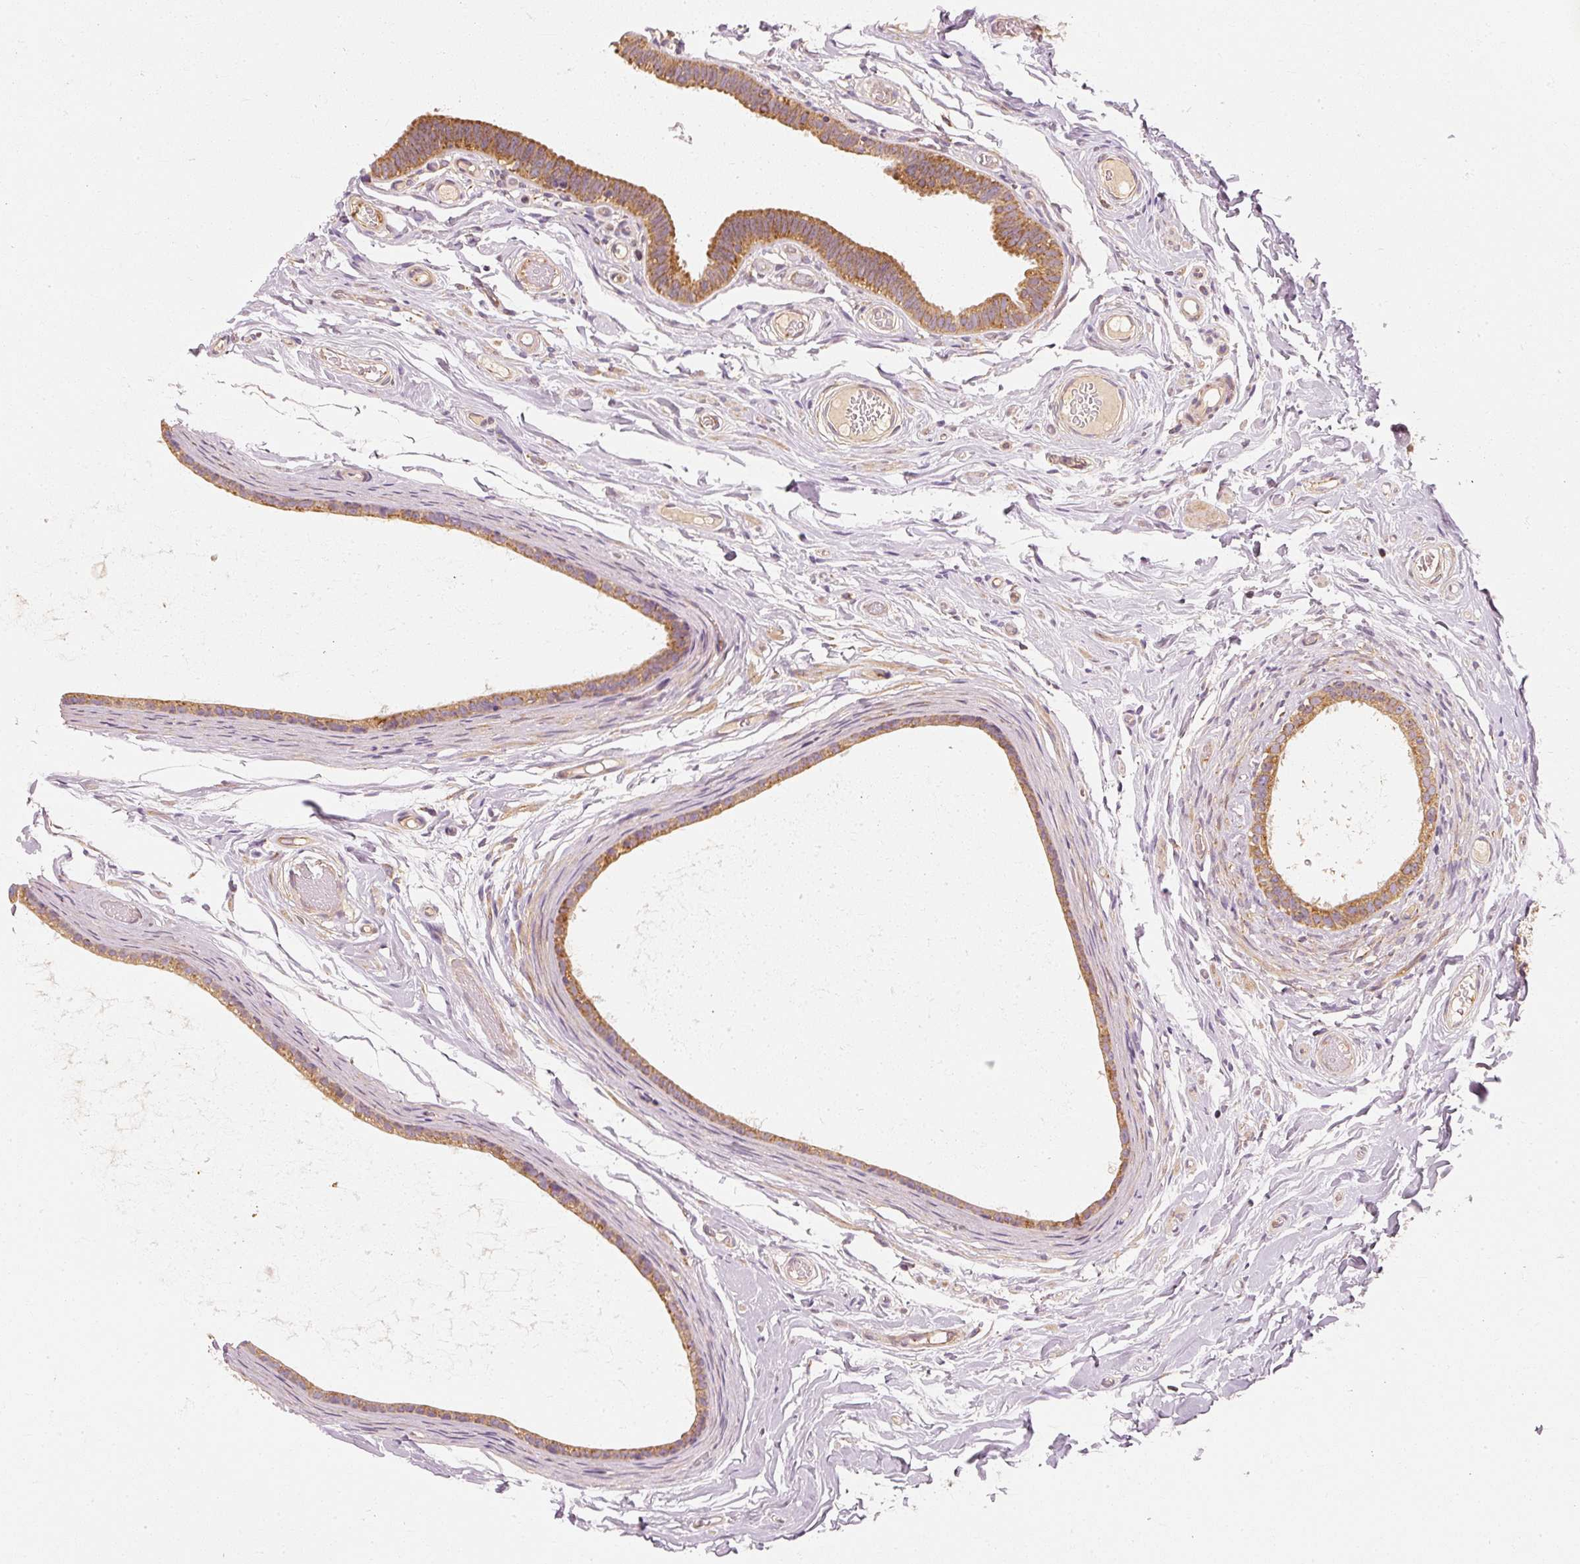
{"staining": {"intensity": "moderate", "quantity": ">75%", "location": "cytoplasmic/membranous"}, "tissue": "epididymis", "cell_type": "Glandular cells", "image_type": "normal", "snomed": [{"axis": "morphology", "description": "Normal tissue, NOS"}, {"axis": "morphology", "description": "Carcinoma, Embryonal, NOS"}, {"axis": "topography", "description": "Testis"}, {"axis": "topography", "description": "Epididymis"}], "caption": "Epididymis stained with DAB (3,3'-diaminobenzidine) immunohistochemistry (IHC) demonstrates medium levels of moderate cytoplasmic/membranous positivity in approximately >75% of glandular cells. (DAB IHC, brown staining for protein, blue staining for nuclei).", "gene": "TOMM40", "patient": {"sex": "male", "age": 36}}